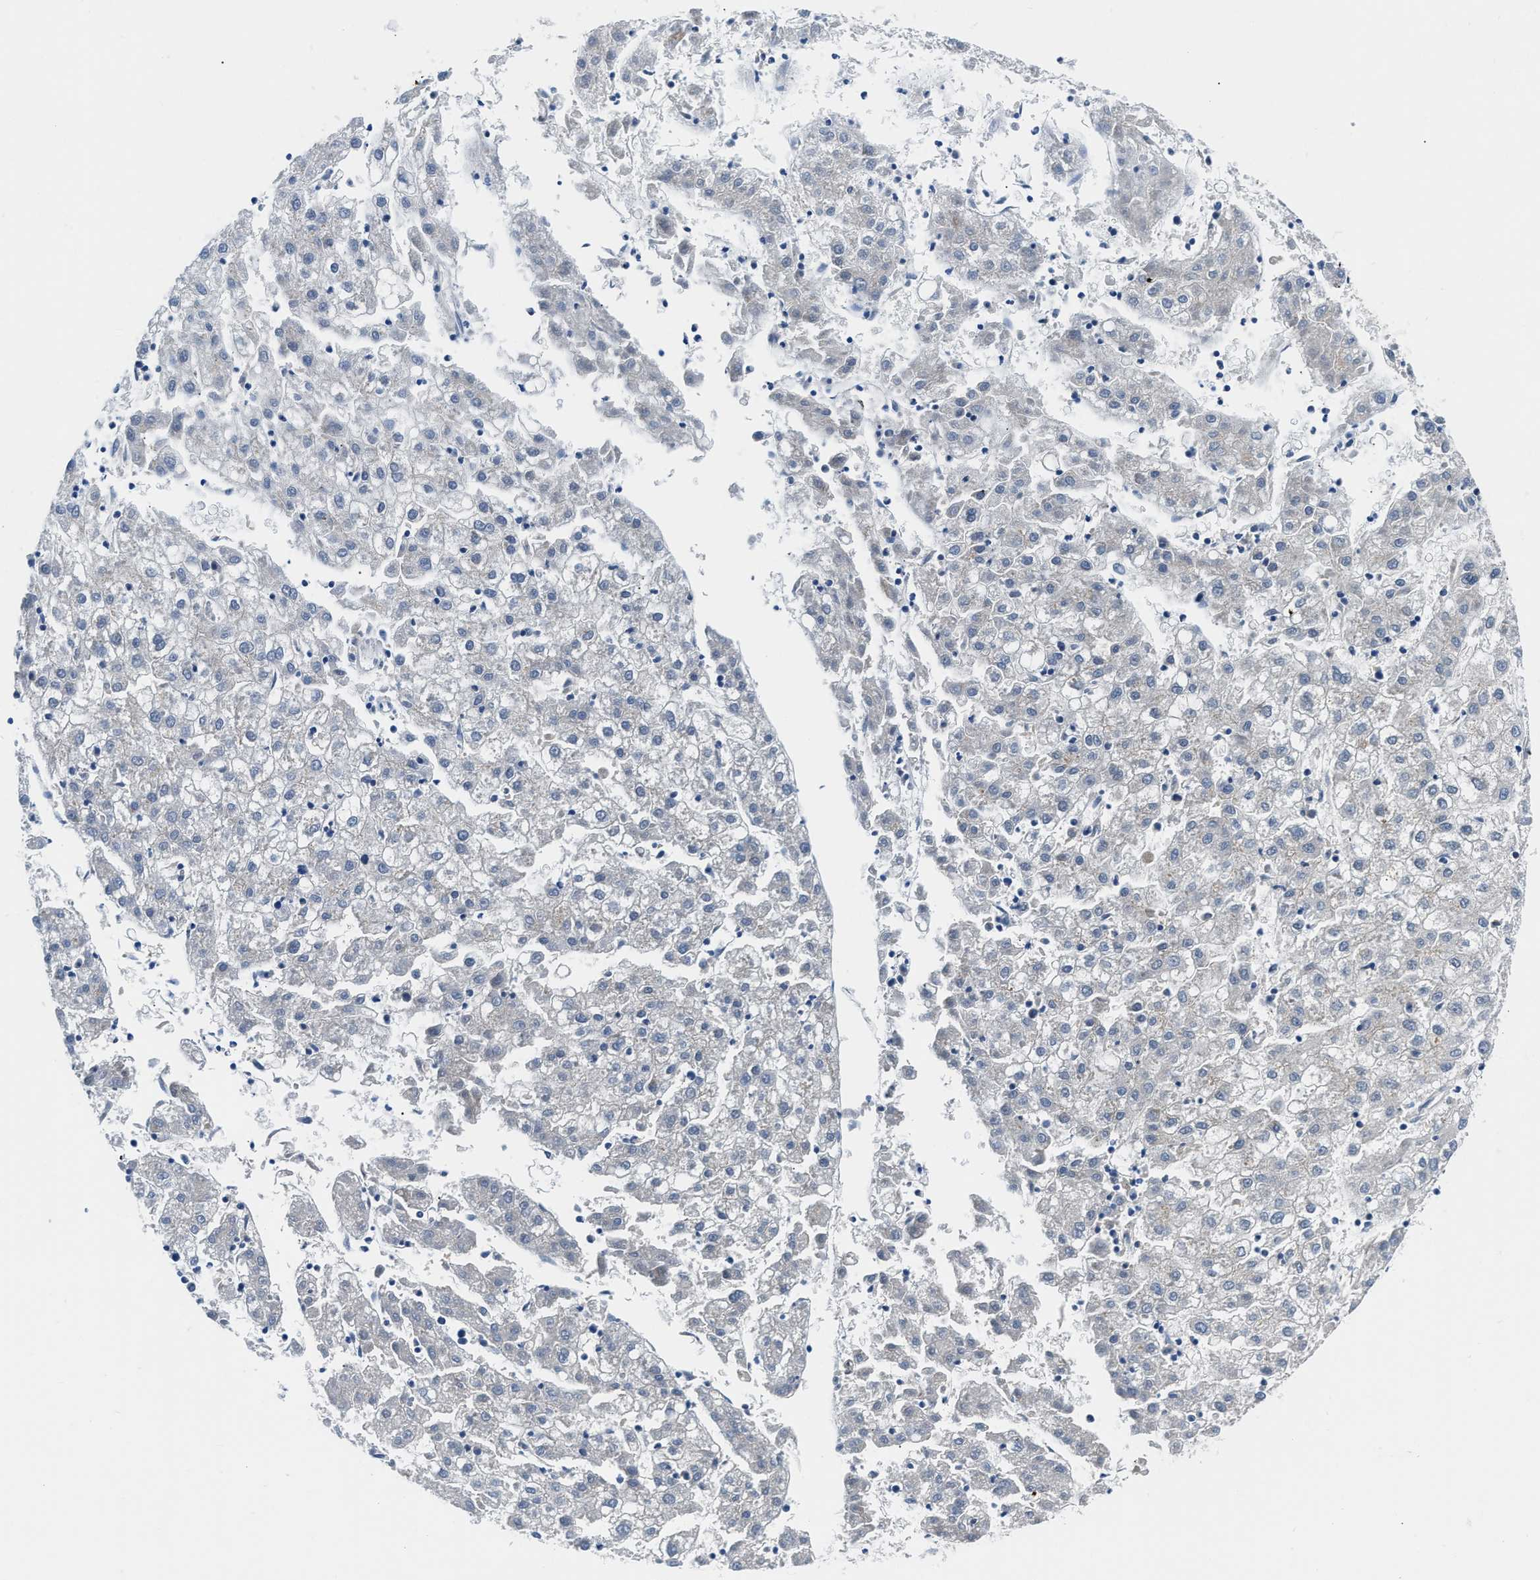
{"staining": {"intensity": "negative", "quantity": "none", "location": "none"}, "tissue": "liver cancer", "cell_type": "Tumor cells", "image_type": "cancer", "snomed": [{"axis": "morphology", "description": "Carcinoma, Hepatocellular, NOS"}, {"axis": "topography", "description": "Liver"}], "caption": "This is an immunohistochemistry image of liver hepatocellular carcinoma. There is no staining in tumor cells.", "gene": "GC", "patient": {"sex": "male", "age": 72}}